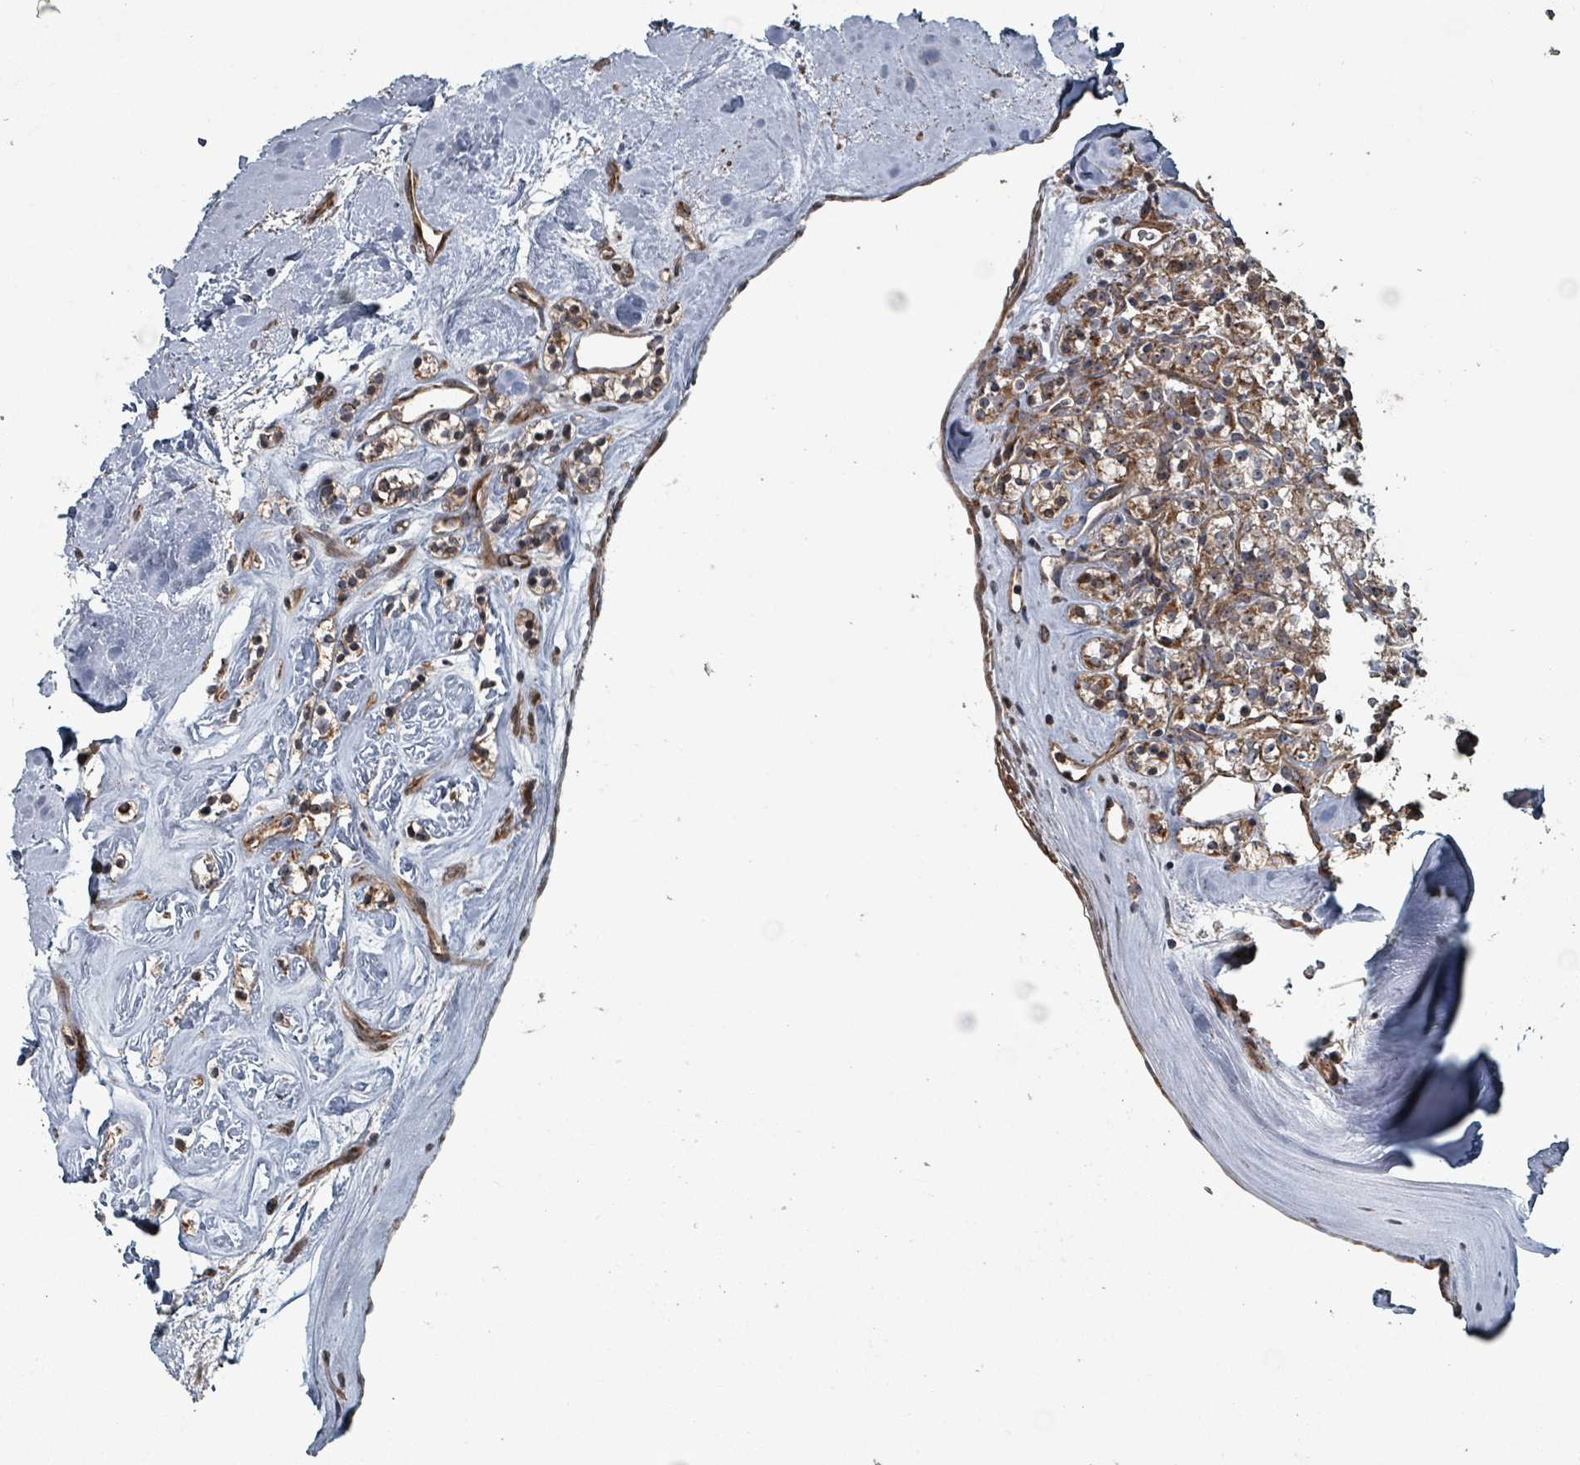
{"staining": {"intensity": "moderate", "quantity": ">75%", "location": "cytoplasmic/membranous"}, "tissue": "renal cancer", "cell_type": "Tumor cells", "image_type": "cancer", "snomed": [{"axis": "morphology", "description": "Adenocarcinoma, NOS"}, {"axis": "topography", "description": "Kidney"}], "caption": "Immunohistochemical staining of adenocarcinoma (renal) demonstrates medium levels of moderate cytoplasmic/membranous expression in about >75% of tumor cells.", "gene": "MRPL4", "patient": {"sex": "male", "age": 77}}